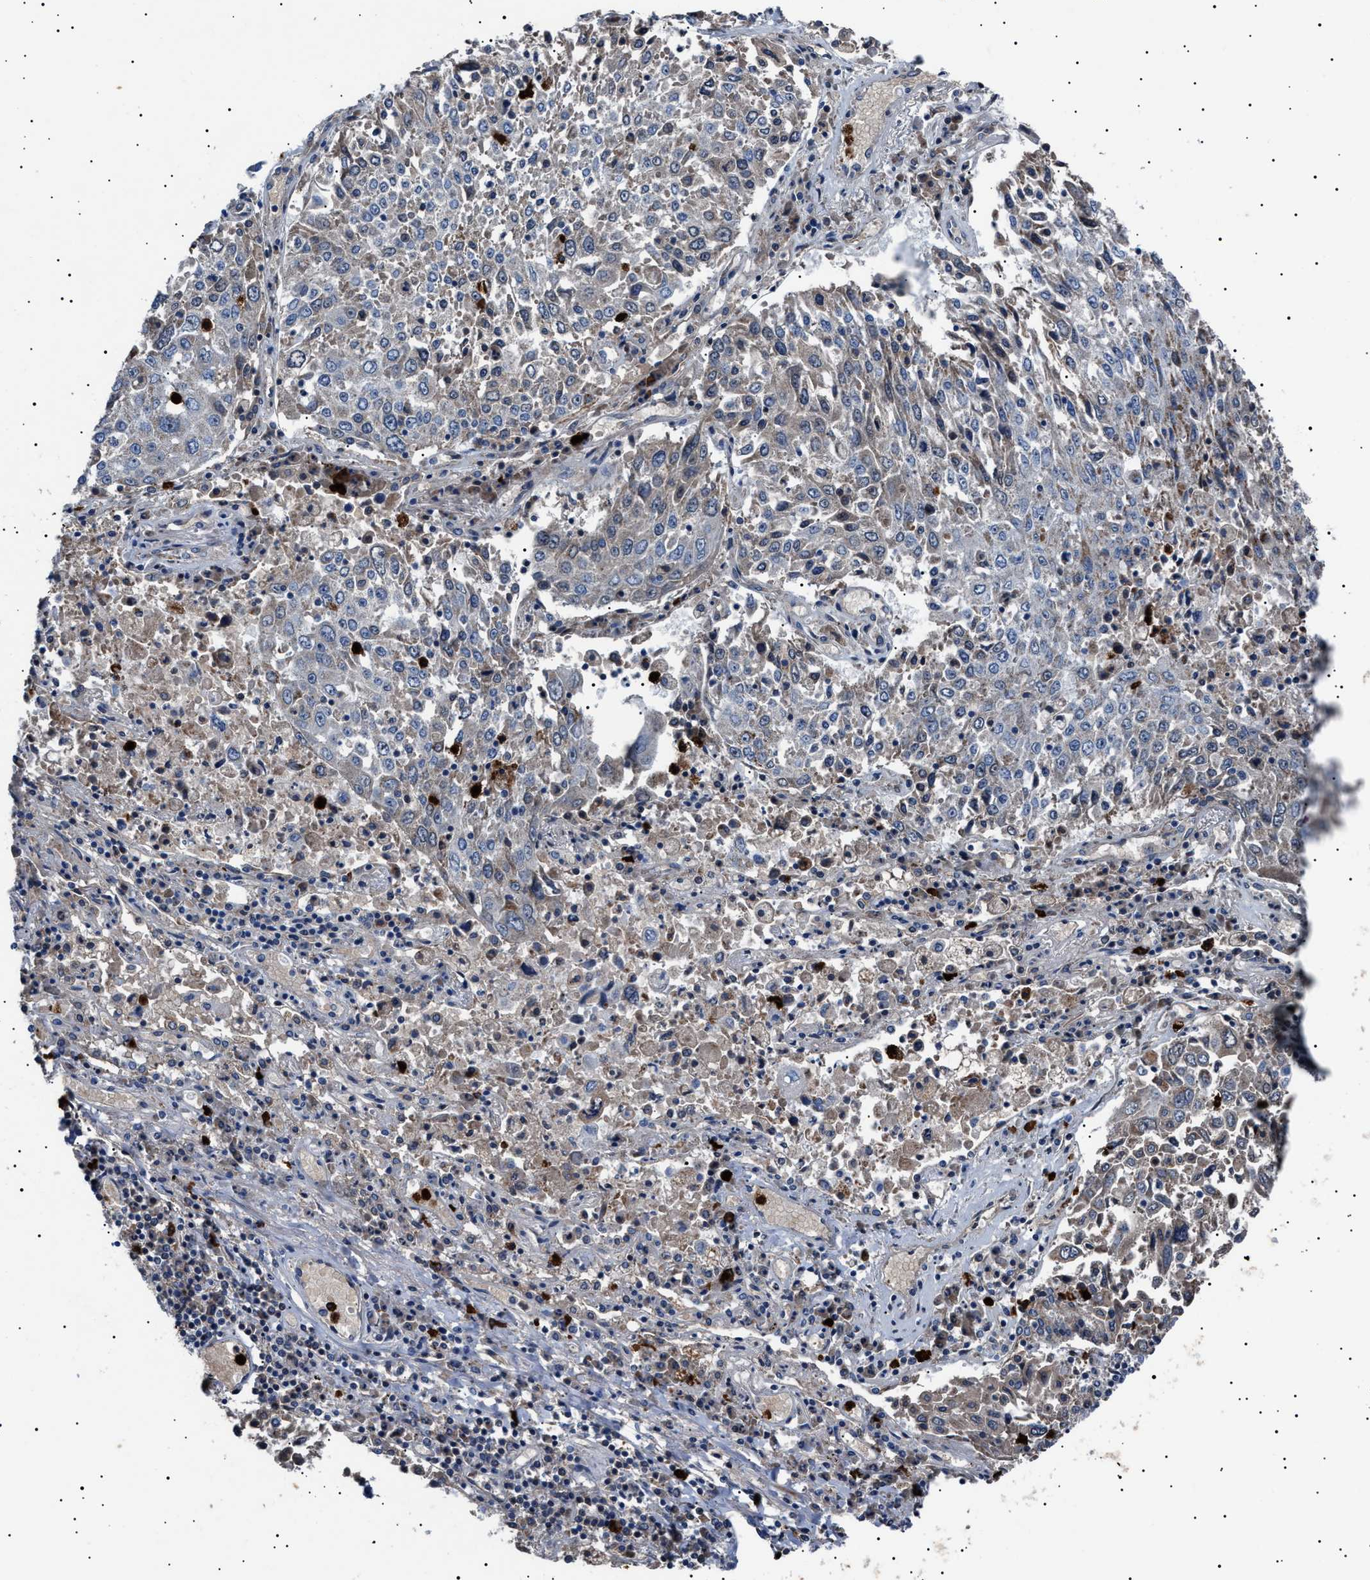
{"staining": {"intensity": "weak", "quantity": "<25%", "location": "cytoplasmic/membranous"}, "tissue": "lung cancer", "cell_type": "Tumor cells", "image_type": "cancer", "snomed": [{"axis": "morphology", "description": "Squamous cell carcinoma, NOS"}, {"axis": "topography", "description": "Lung"}], "caption": "This is an immunohistochemistry (IHC) micrograph of squamous cell carcinoma (lung). There is no staining in tumor cells.", "gene": "PTRH1", "patient": {"sex": "male", "age": 65}}